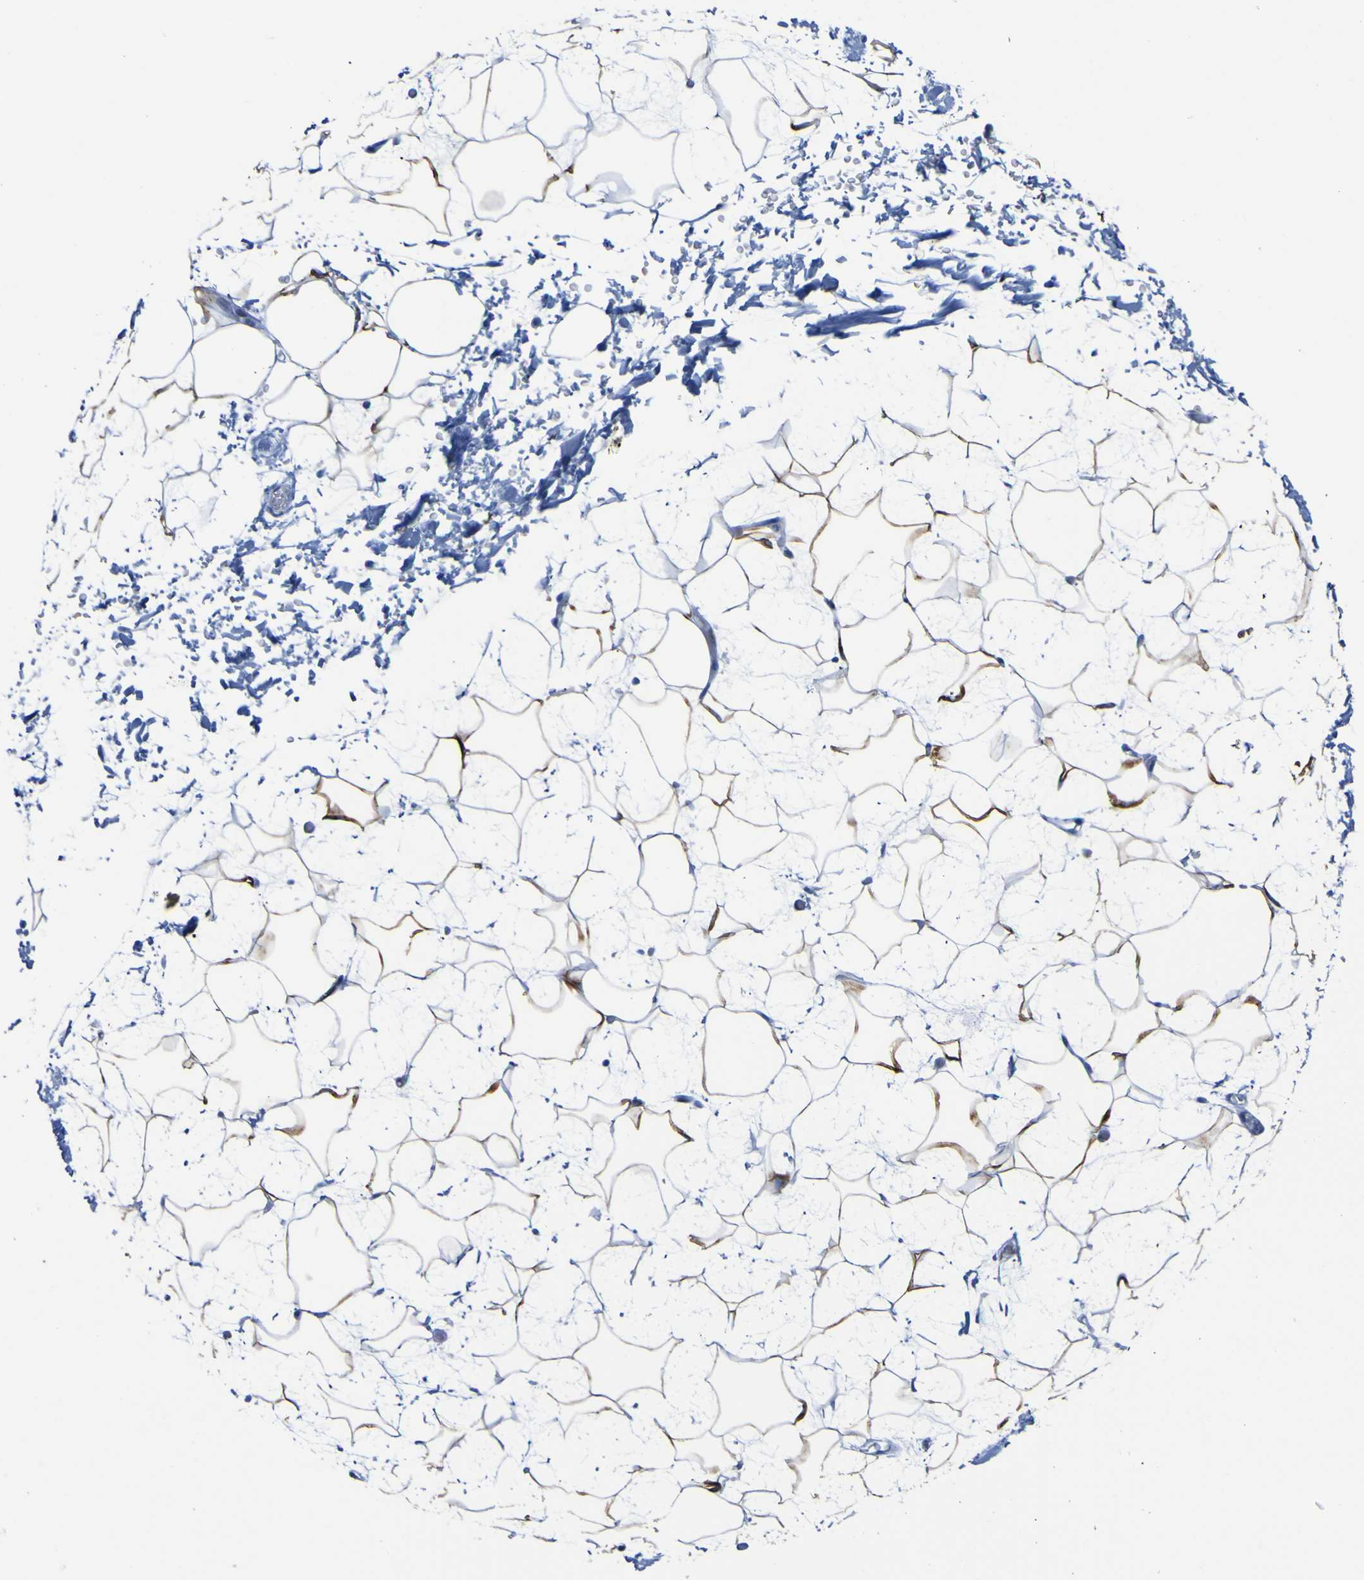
{"staining": {"intensity": "moderate", "quantity": "25%-75%", "location": "cytoplasmic/membranous"}, "tissue": "adipose tissue", "cell_type": "Adipocytes", "image_type": "normal", "snomed": [{"axis": "morphology", "description": "Normal tissue, NOS"}, {"axis": "topography", "description": "Soft tissue"}], "caption": "Immunohistochemical staining of benign adipose tissue exhibits medium levels of moderate cytoplasmic/membranous positivity in about 25%-75% of adipocytes. (brown staining indicates protein expression, while blue staining denotes nuclei).", "gene": "DACH1", "patient": {"sex": "male", "age": 72}}